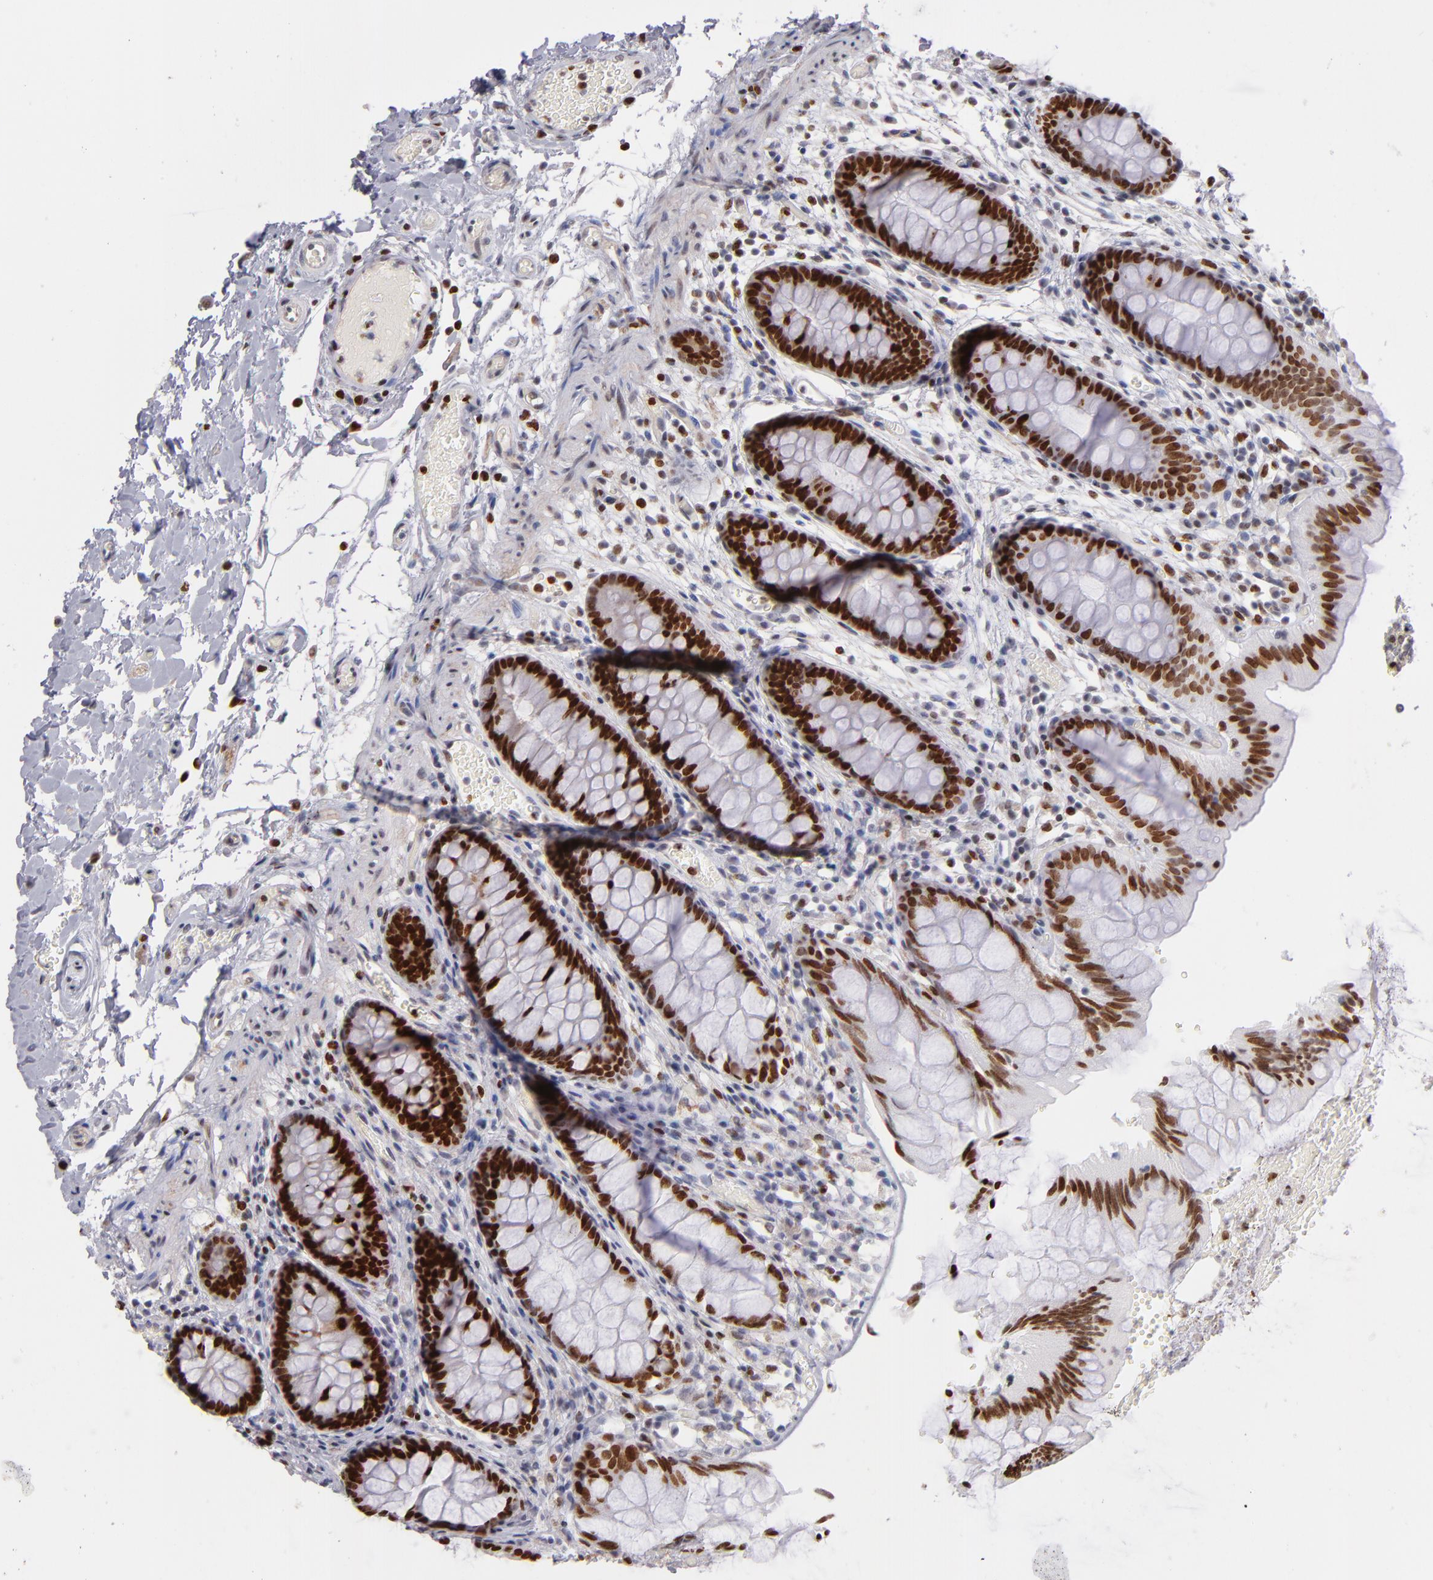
{"staining": {"intensity": "negative", "quantity": "none", "location": "none"}, "tissue": "colon", "cell_type": "Endothelial cells", "image_type": "normal", "snomed": [{"axis": "morphology", "description": "Normal tissue, NOS"}, {"axis": "topography", "description": "Smooth muscle"}, {"axis": "topography", "description": "Colon"}], "caption": "Endothelial cells are negative for brown protein staining in unremarkable colon. The staining is performed using DAB brown chromogen with nuclei counter-stained in using hematoxylin.", "gene": "POLA1", "patient": {"sex": "male", "age": 67}}